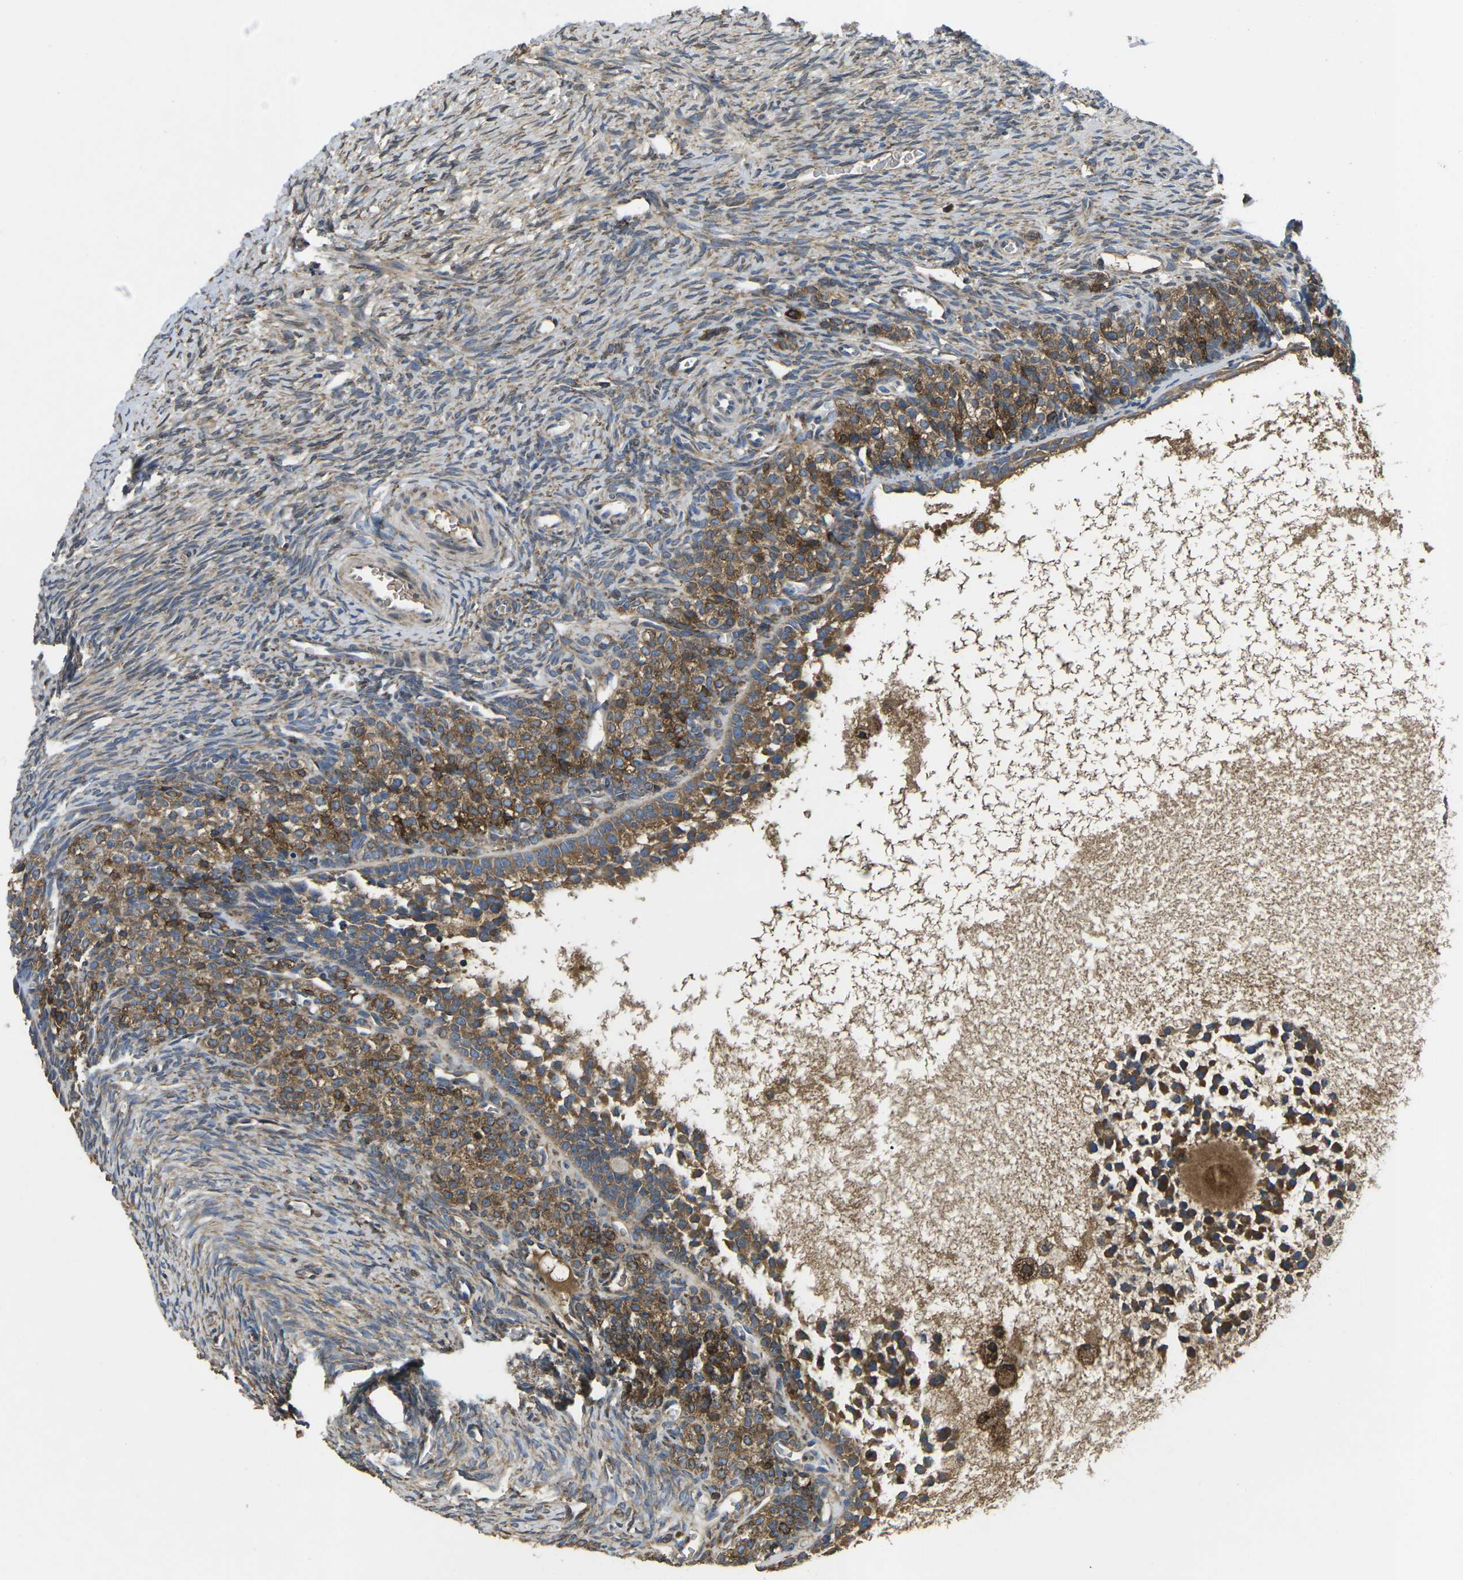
{"staining": {"intensity": "moderate", "quantity": ">75%", "location": "cytoplasmic/membranous"}, "tissue": "ovary", "cell_type": "Ovarian stroma cells", "image_type": "normal", "snomed": [{"axis": "morphology", "description": "Normal tissue, NOS"}, {"axis": "topography", "description": "Ovary"}], "caption": "Immunohistochemistry micrograph of benign ovary stained for a protein (brown), which displays medium levels of moderate cytoplasmic/membranous positivity in about >75% of ovarian stroma cells.", "gene": "PDZD8", "patient": {"sex": "female", "age": 27}}